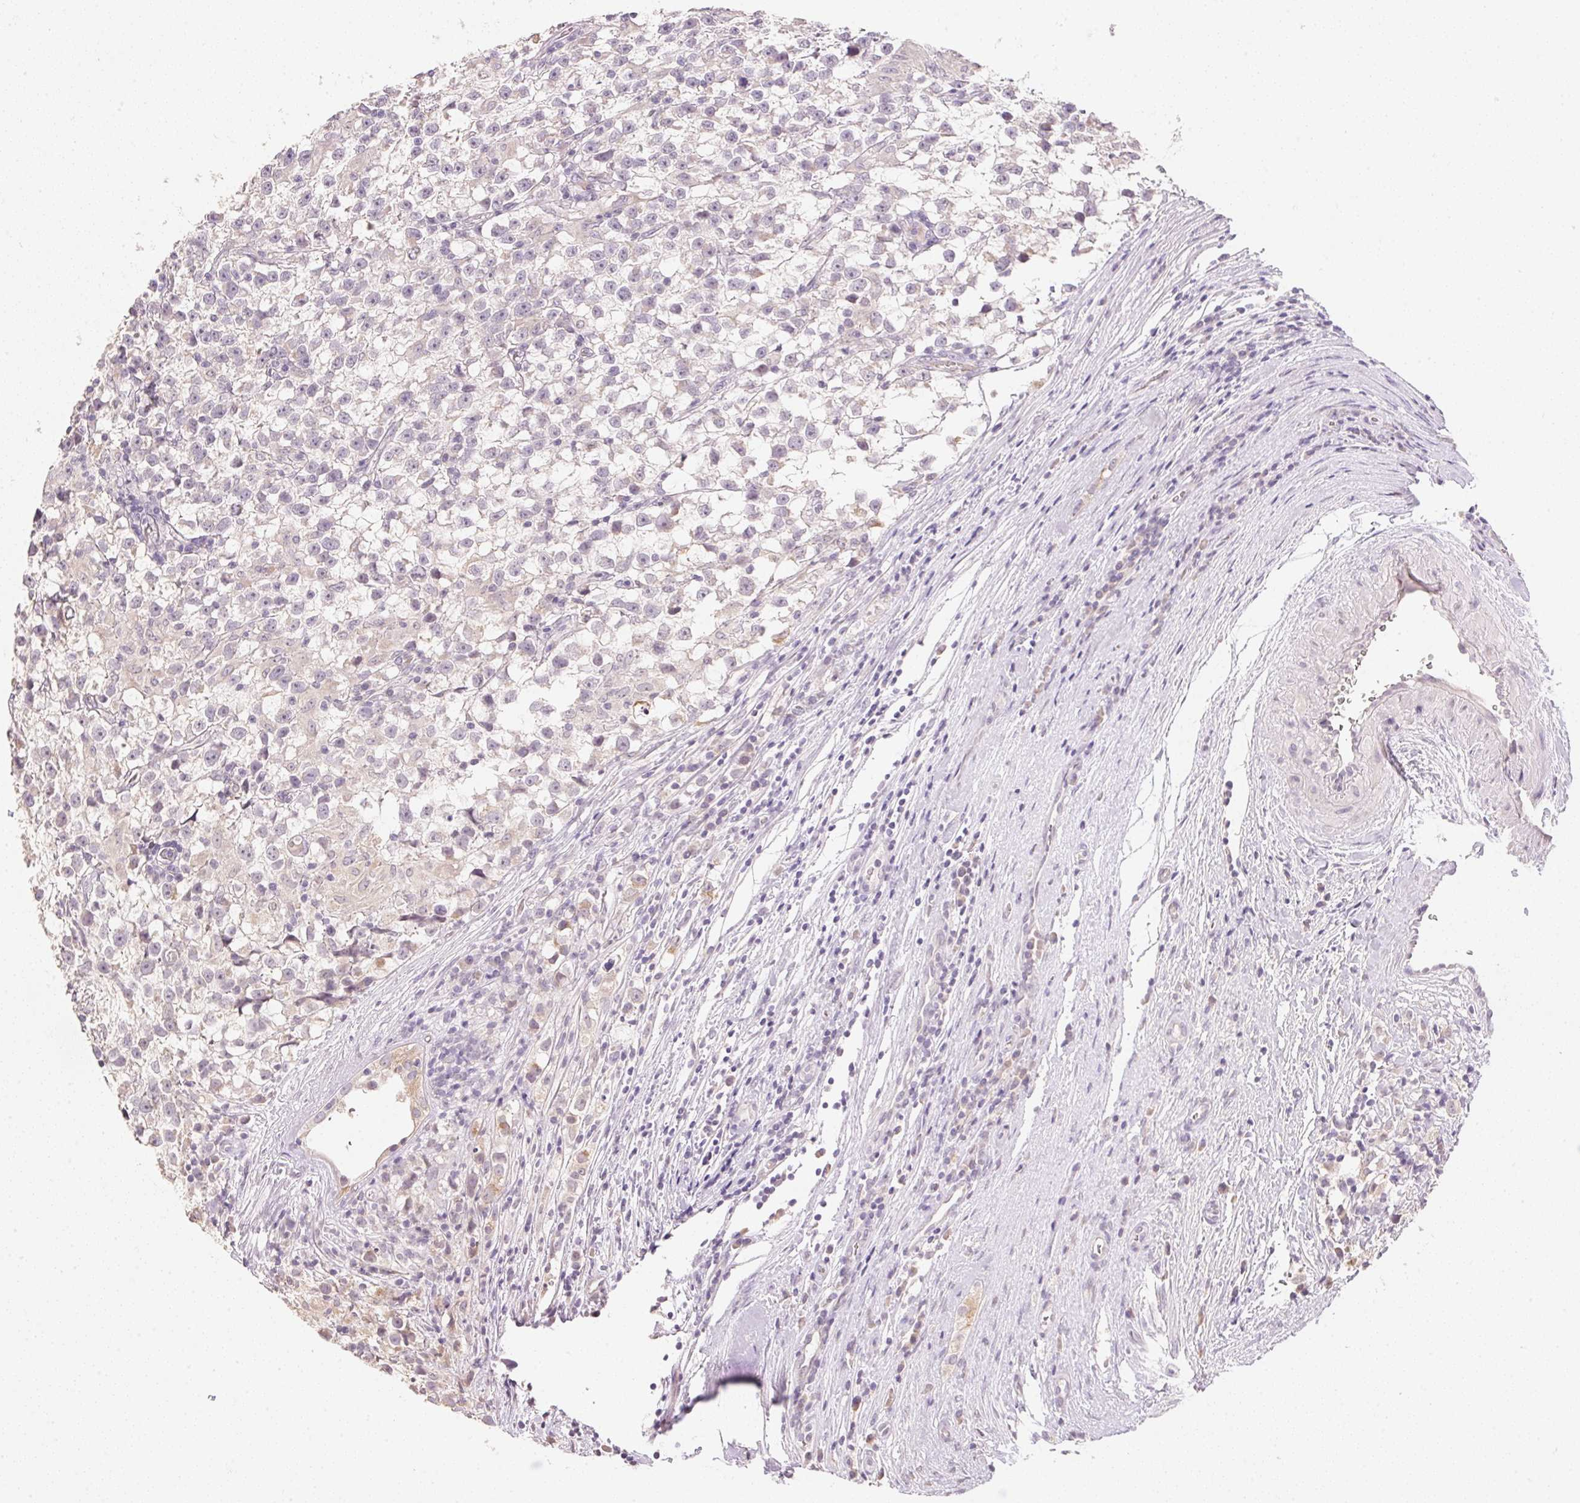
{"staining": {"intensity": "negative", "quantity": "none", "location": "none"}, "tissue": "testis cancer", "cell_type": "Tumor cells", "image_type": "cancer", "snomed": [{"axis": "morphology", "description": "Seminoma, NOS"}, {"axis": "topography", "description": "Testis"}], "caption": "Immunohistochemistry (IHC) photomicrograph of neoplastic tissue: testis seminoma stained with DAB displays no significant protein expression in tumor cells. The staining was performed using DAB to visualize the protein expression in brown, while the nuclei were stained in blue with hematoxylin (Magnification: 20x).", "gene": "DHCR24", "patient": {"sex": "male", "age": 31}}